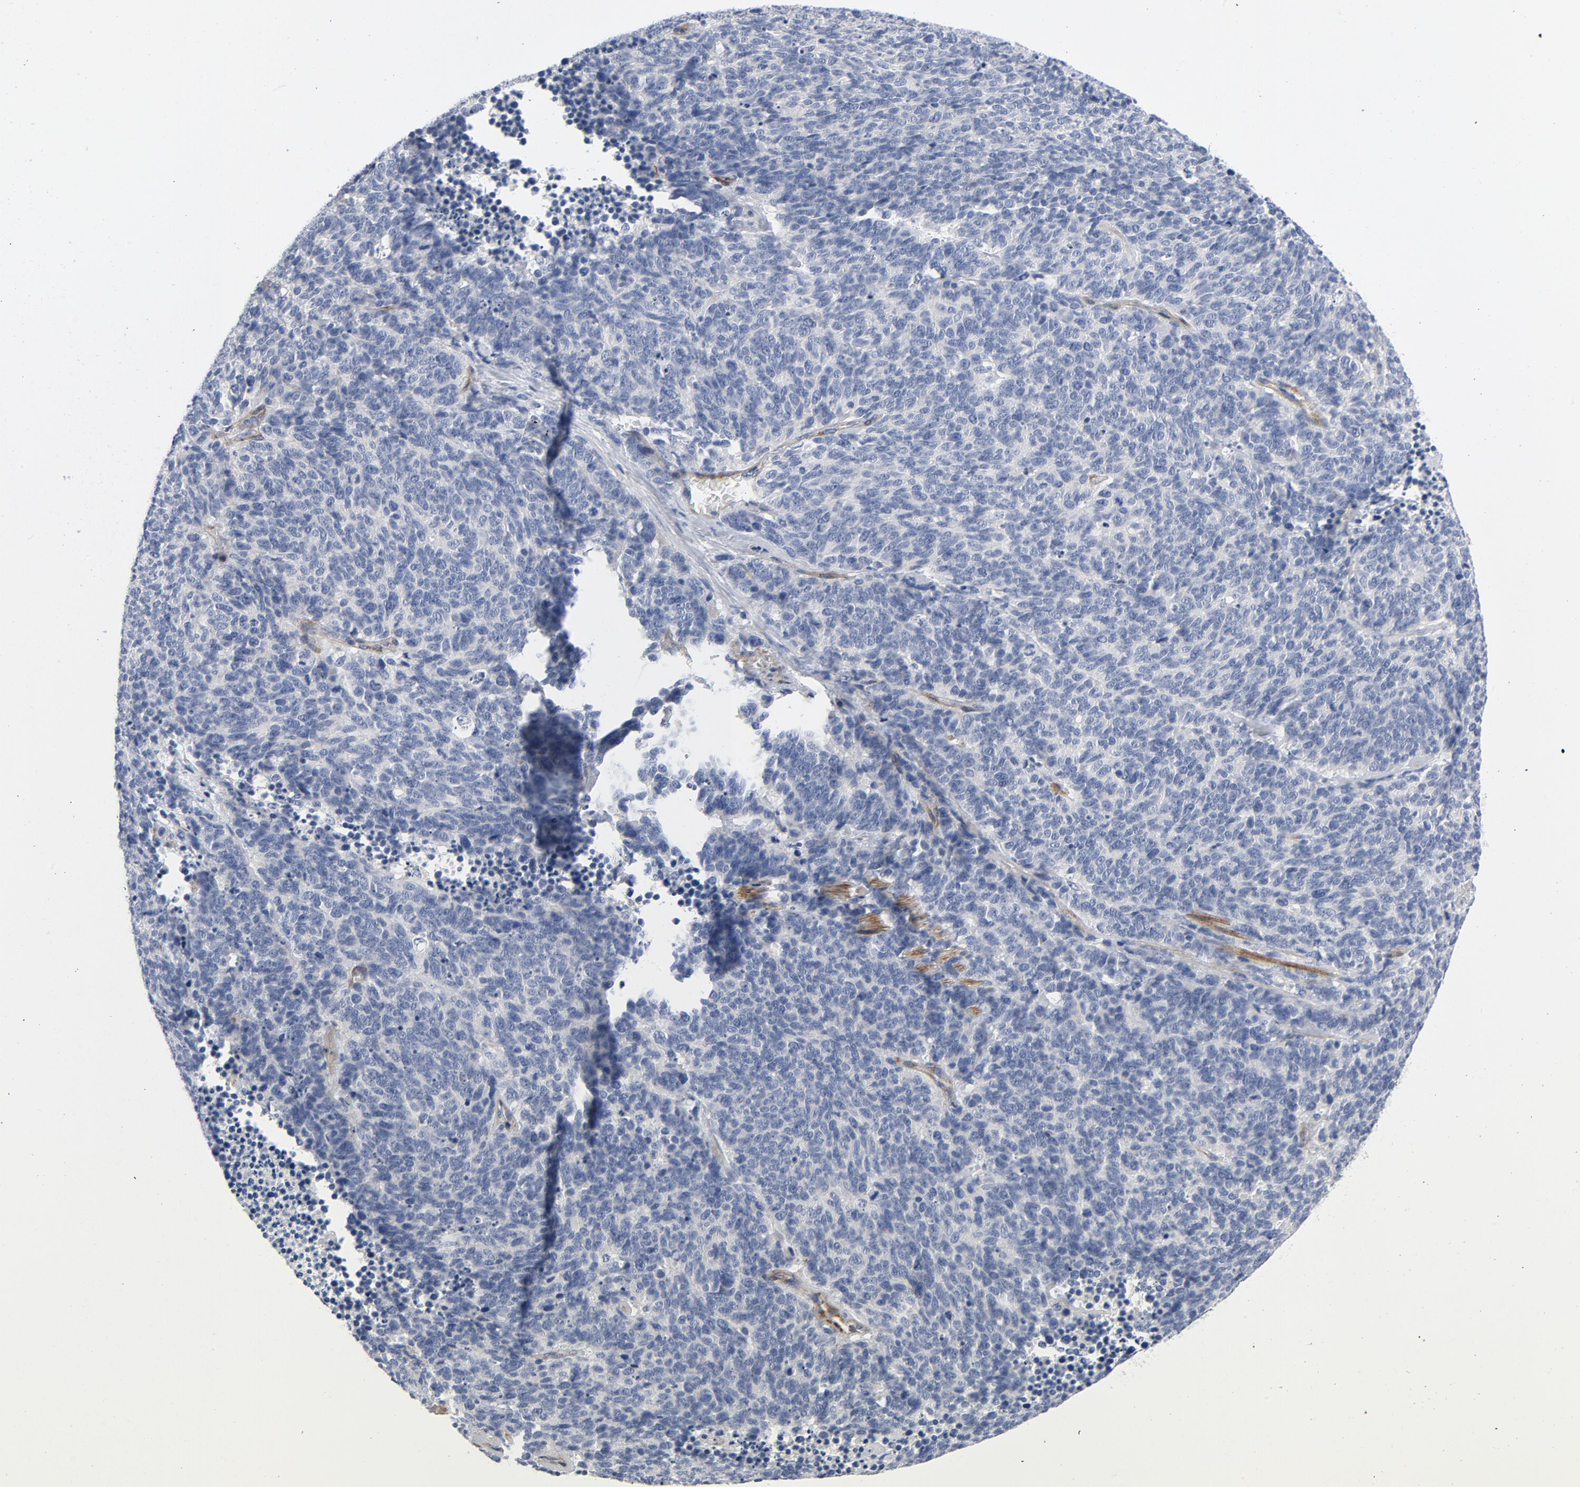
{"staining": {"intensity": "negative", "quantity": "none", "location": "none"}, "tissue": "lung cancer", "cell_type": "Tumor cells", "image_type": "cancer", "snomed": [{"axis": "morphology", "description": "Neoplasm, malignant, NOS"}, {"axis": "topography", "description": "Lung"}], "caption": "The IHC histopathology image has no significant positivity in tumor cells of lung cancer (neoplasm (malignant)) tissue. (DAB immunohistochemistry (IHC) visualized using brightfield microscopy, high magnification).", "gene": "LAMC1", "patient": {"sex": "female", "age": 58}}